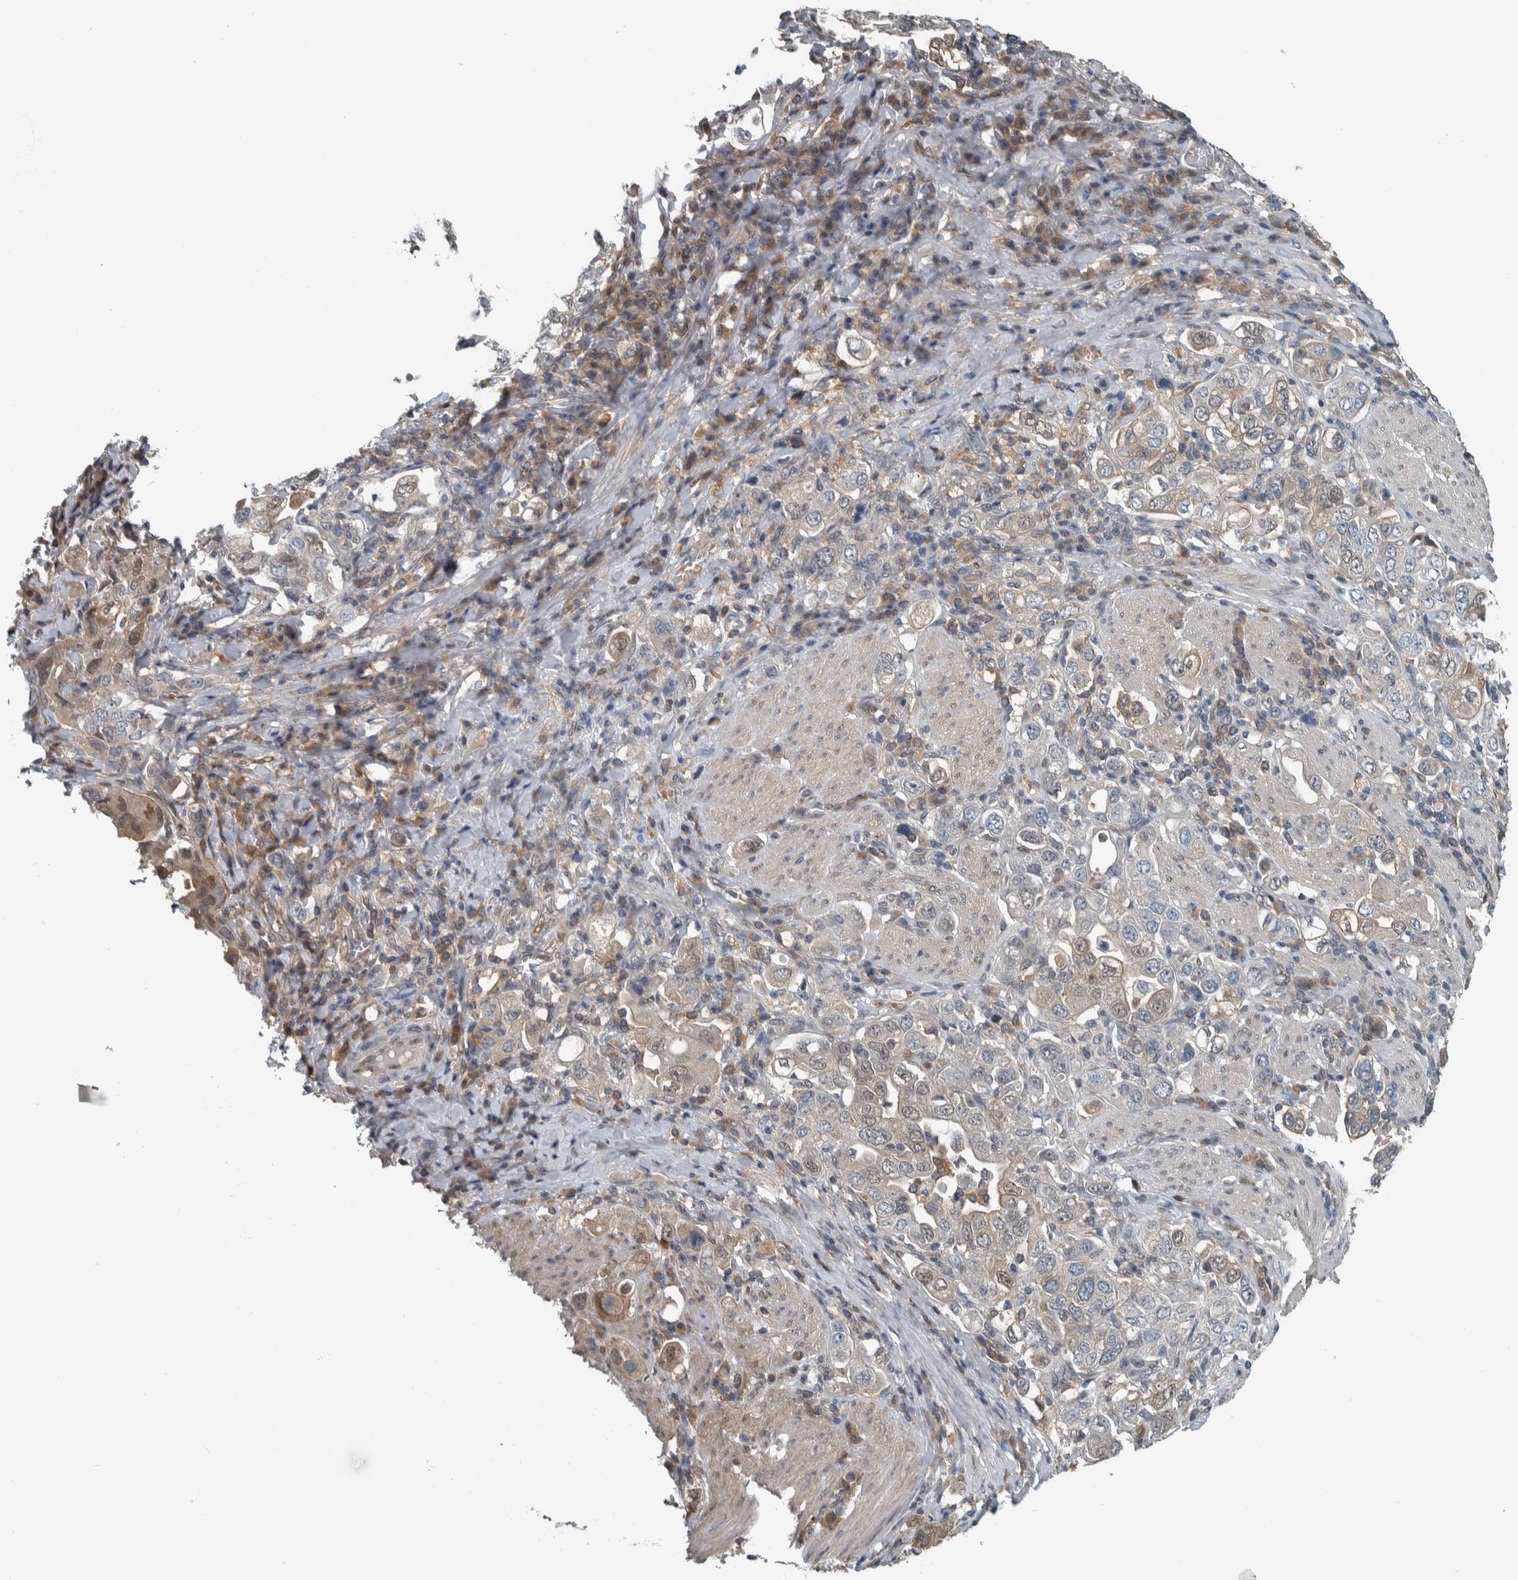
{"staining": {"intensity": "weak", "quantity": "<25%", "location": "nuclear"}, "tissue": "stomach cancer", "cell_type": "Tumor cells", "image_type": "cancer", "snomed": [{"axis": "morphology", "description": "Adenocarcinoma, NOS"}, {"axis": "topography", "description": "Stomach, upper"}], "caption": "Tumor cells show no significant expression in adenocarcinoma (stomach). (Stains: DAB (3,3'-diaminobenzidine) IHC with hematoxylin counter stain, Microscopy: brightfield microscopy at high magnification).", "gene": "ALAD", "patient": {"sex": "male", "age": 62}}